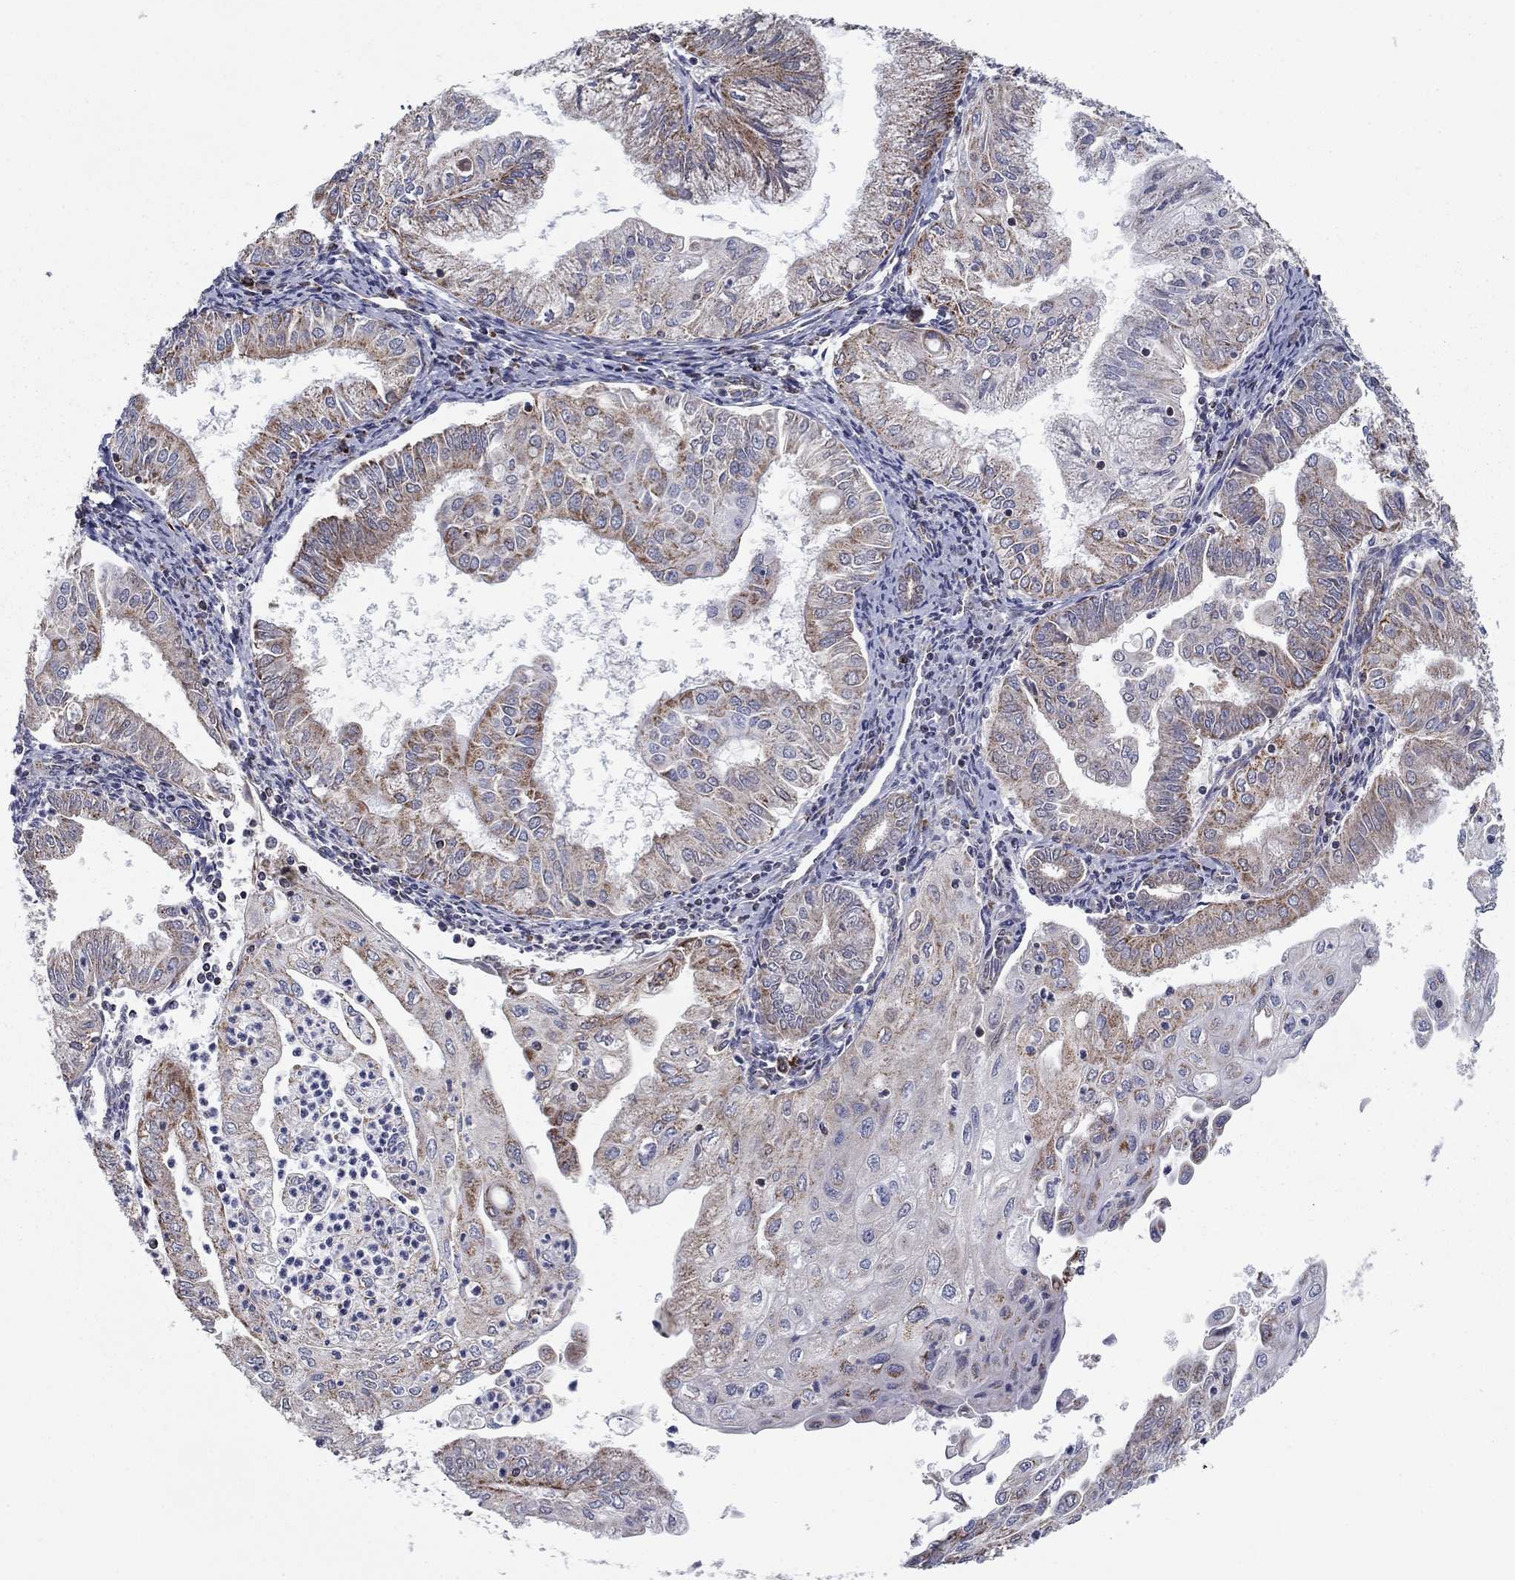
{"staining": {"intensity": "weak", "quantity": "<25%", "location": "cytoplasmic/membranous"}, "tissue": "endometrial cancer", "cell_type": "Tumor cells", "image_type": "cancer", "snomed": [{"axis": "morphology", "description": "Adenocarcinoma, NOS"}, {"axis": "topography", "description": "Endometrium"}], "caption": "The immunohistochemistry (IHC) image has no significant expression in tumor cells of endometrial cancer (adenocarcinoma) tissue.", "gene": "NDUFV1", "patient": {"sex": "female", "age": 56}}